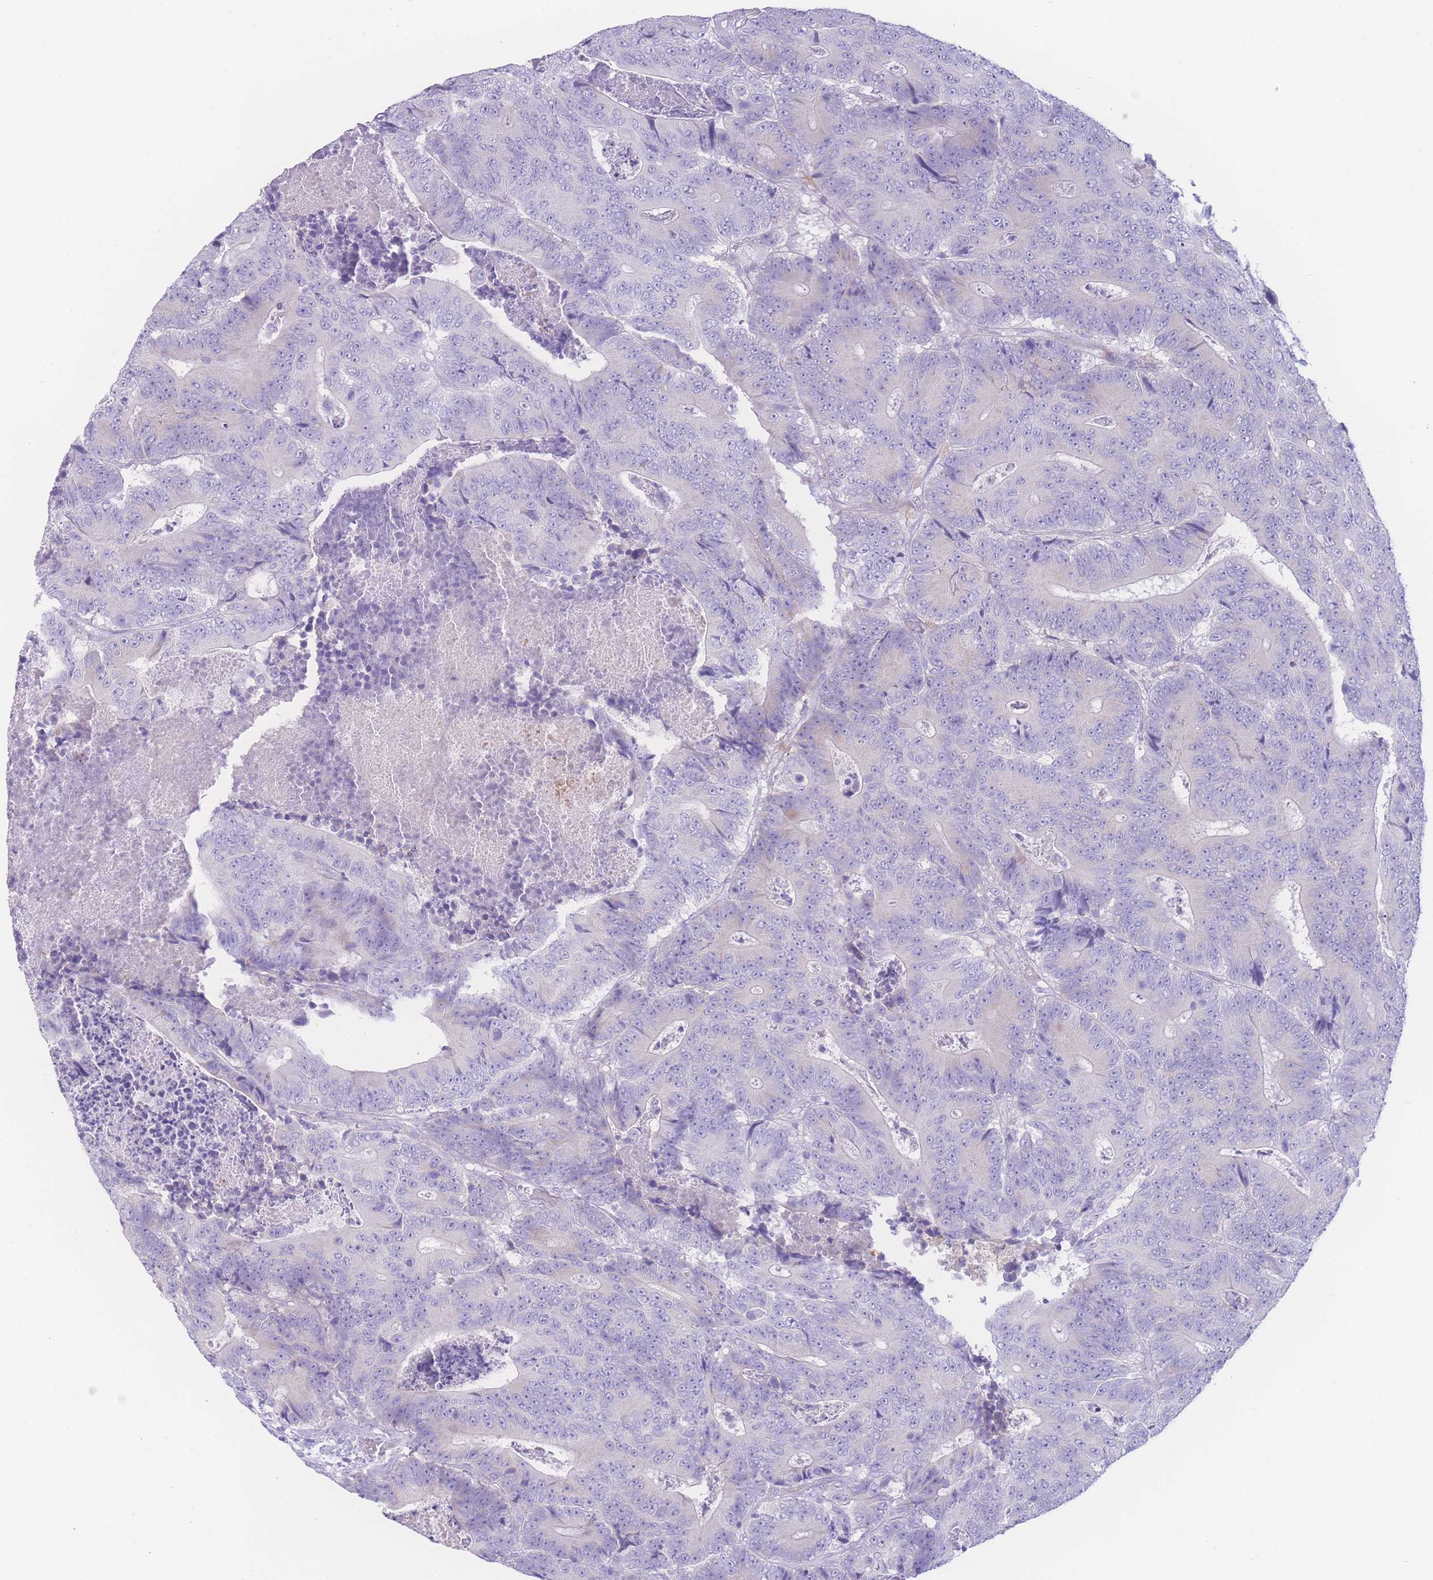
{"staining": {"intensity": "negative", "quantity": "none", "location": "none"}, "tissue": "colorectal cancer", "cell_type": "Tumor cells", "image_type": "cancer", "snomed": [{"axis": "morphology", "description": "Adenocarcinoma, NOS"}, {"axis": "topography", "description": "Colon"}], "caption": "Immunohistochemistry (IHC) micrograph of neoplastic tissue: human colorectal cancer stained with DAB (3,3'-diaminobenzidine) demonstrates no significant protein expression in tumor cells.", "gene": "NBEAL1", "patient": {"sex": "male", "age": 83}}